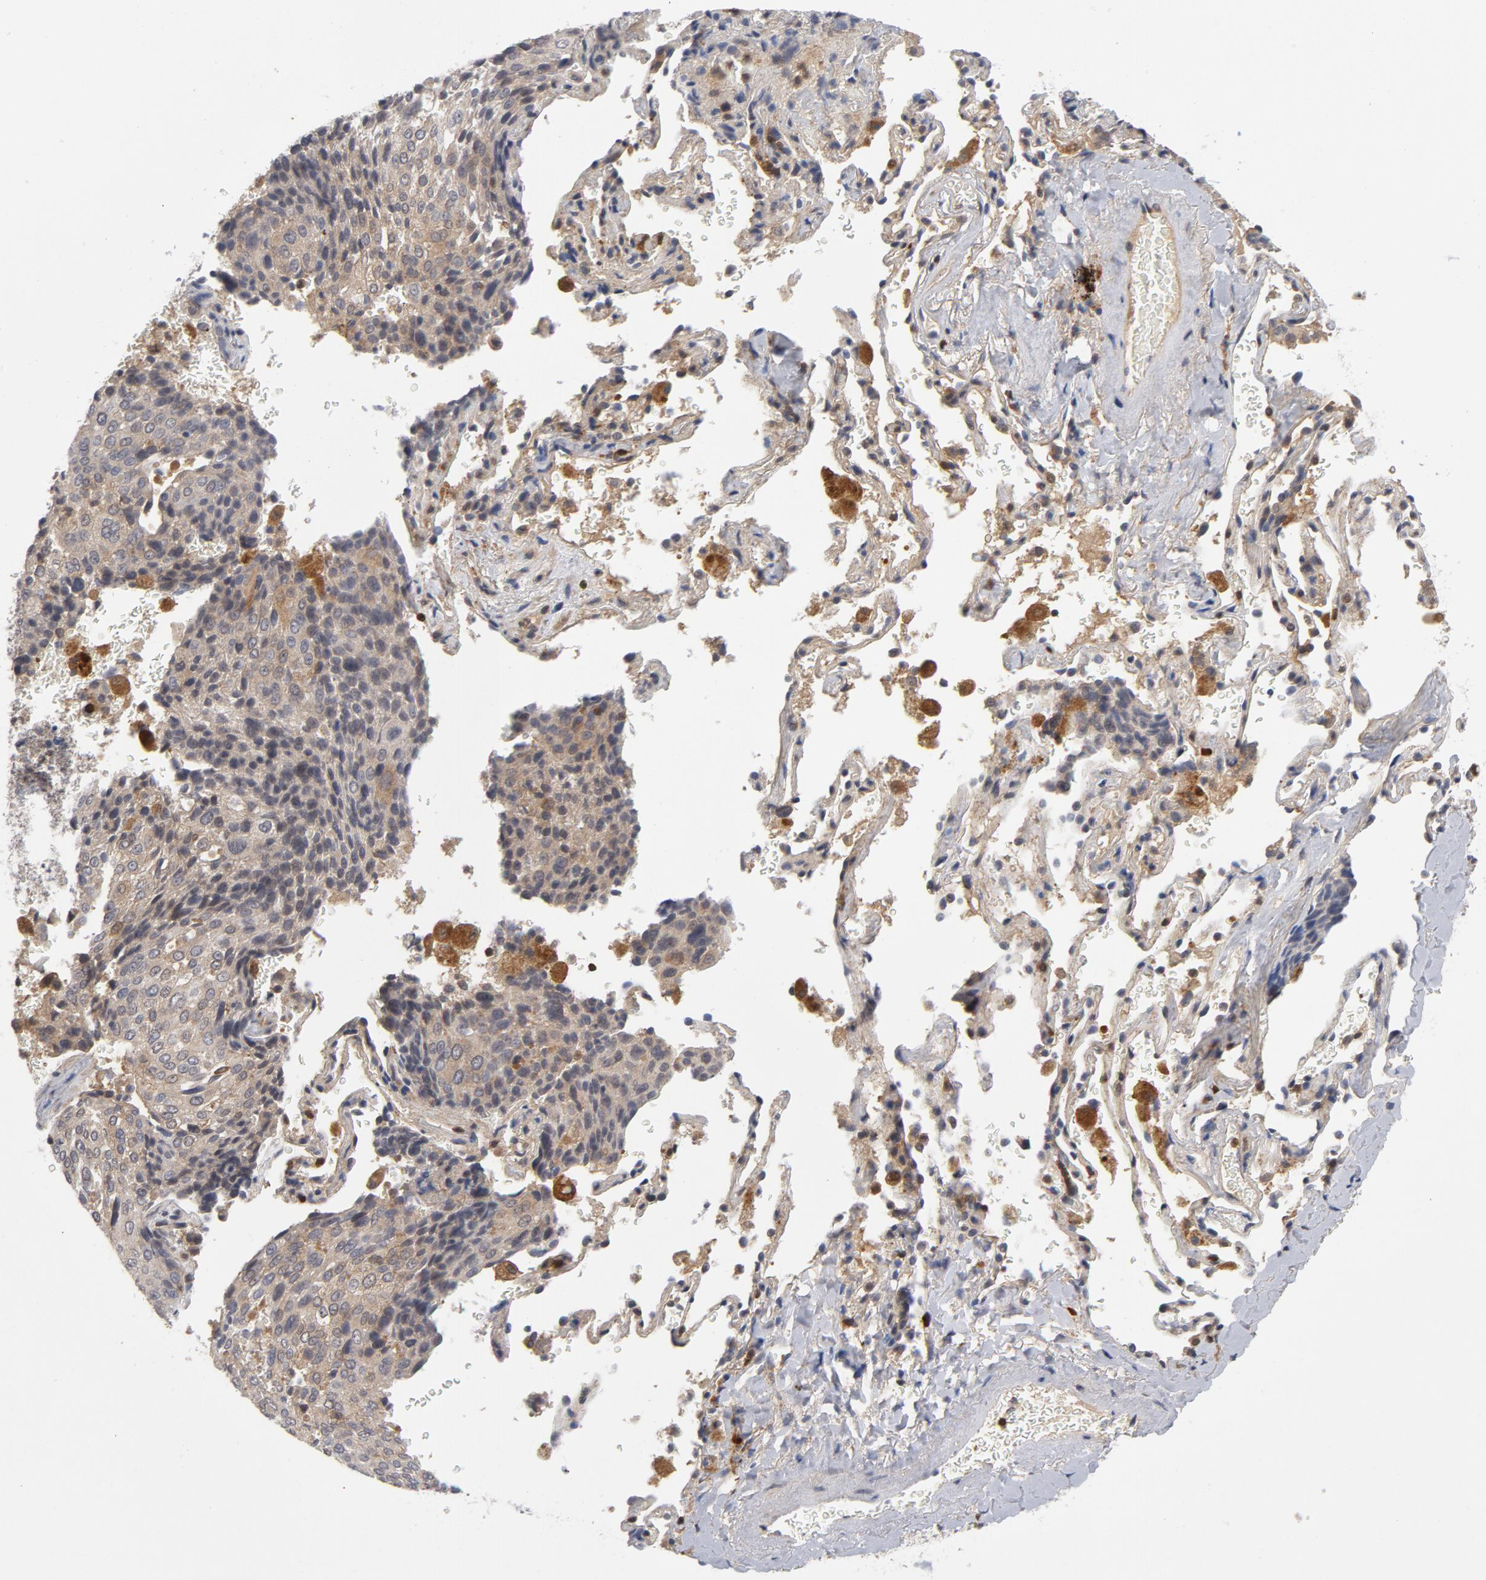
{"staining": {"intensity": "moderate", "quantity": ">75%", "location": "cytoplasmic/membranous"}, "tissue": "lung cancer", "cell_type": "Tumor cells", "image_type": "cancer", "snomed": [{"axis": "morphology", "description": "Squamous cell carcinoma, NOS"}, {"axis": "topography", "description": "Lung"}], "caption": "Lung cancer (squamous cell carcinoma) stained with a brown dye exhibits moderate cytoplasmic/membranous positive expression in about >75% of tumor cells.", "gene": "TRADD", "patient": {"sex": "male", "age": 54}}